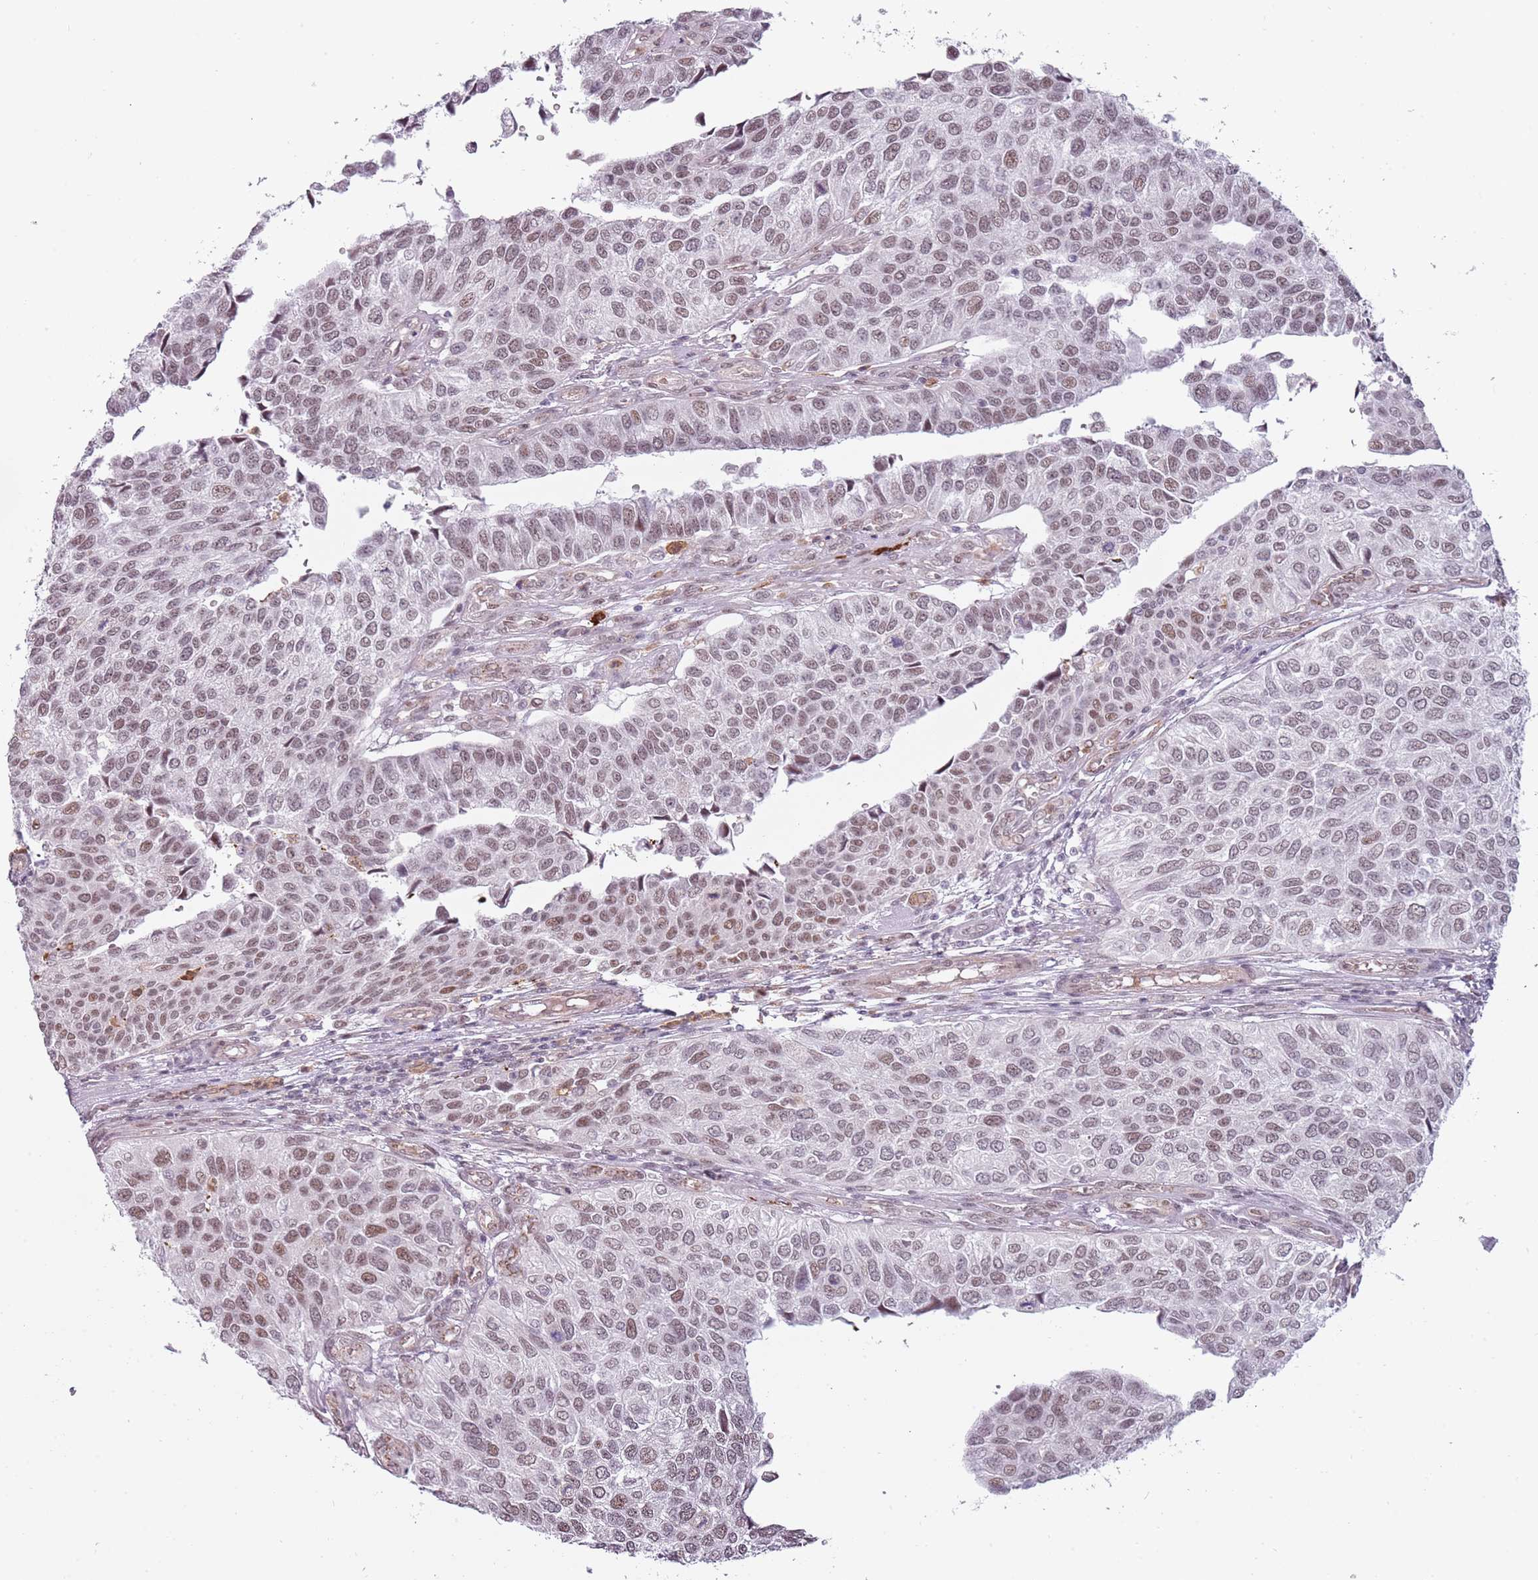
{"staining": {"intensity": "moderate", "quantity": "25%-75%", "location": "nuclear"}, "tissue": "urothelial cancer", "cell_type": "Tumor cells", "image_type": "cancer", "snomed": [{"axis": "morphology", "description": "Urothelial carcinoma, NOS"}, {"axis": "topography", "description": "Urinary bladder"}], "caption": "Urothelial cancer stained with immunohistochemistry (IHC) displays moderate nuclear positivity in approximately 25%-75% of tumor cells.", "gene": "REXO4", "patient": {"sex": "male", "age": 55}}